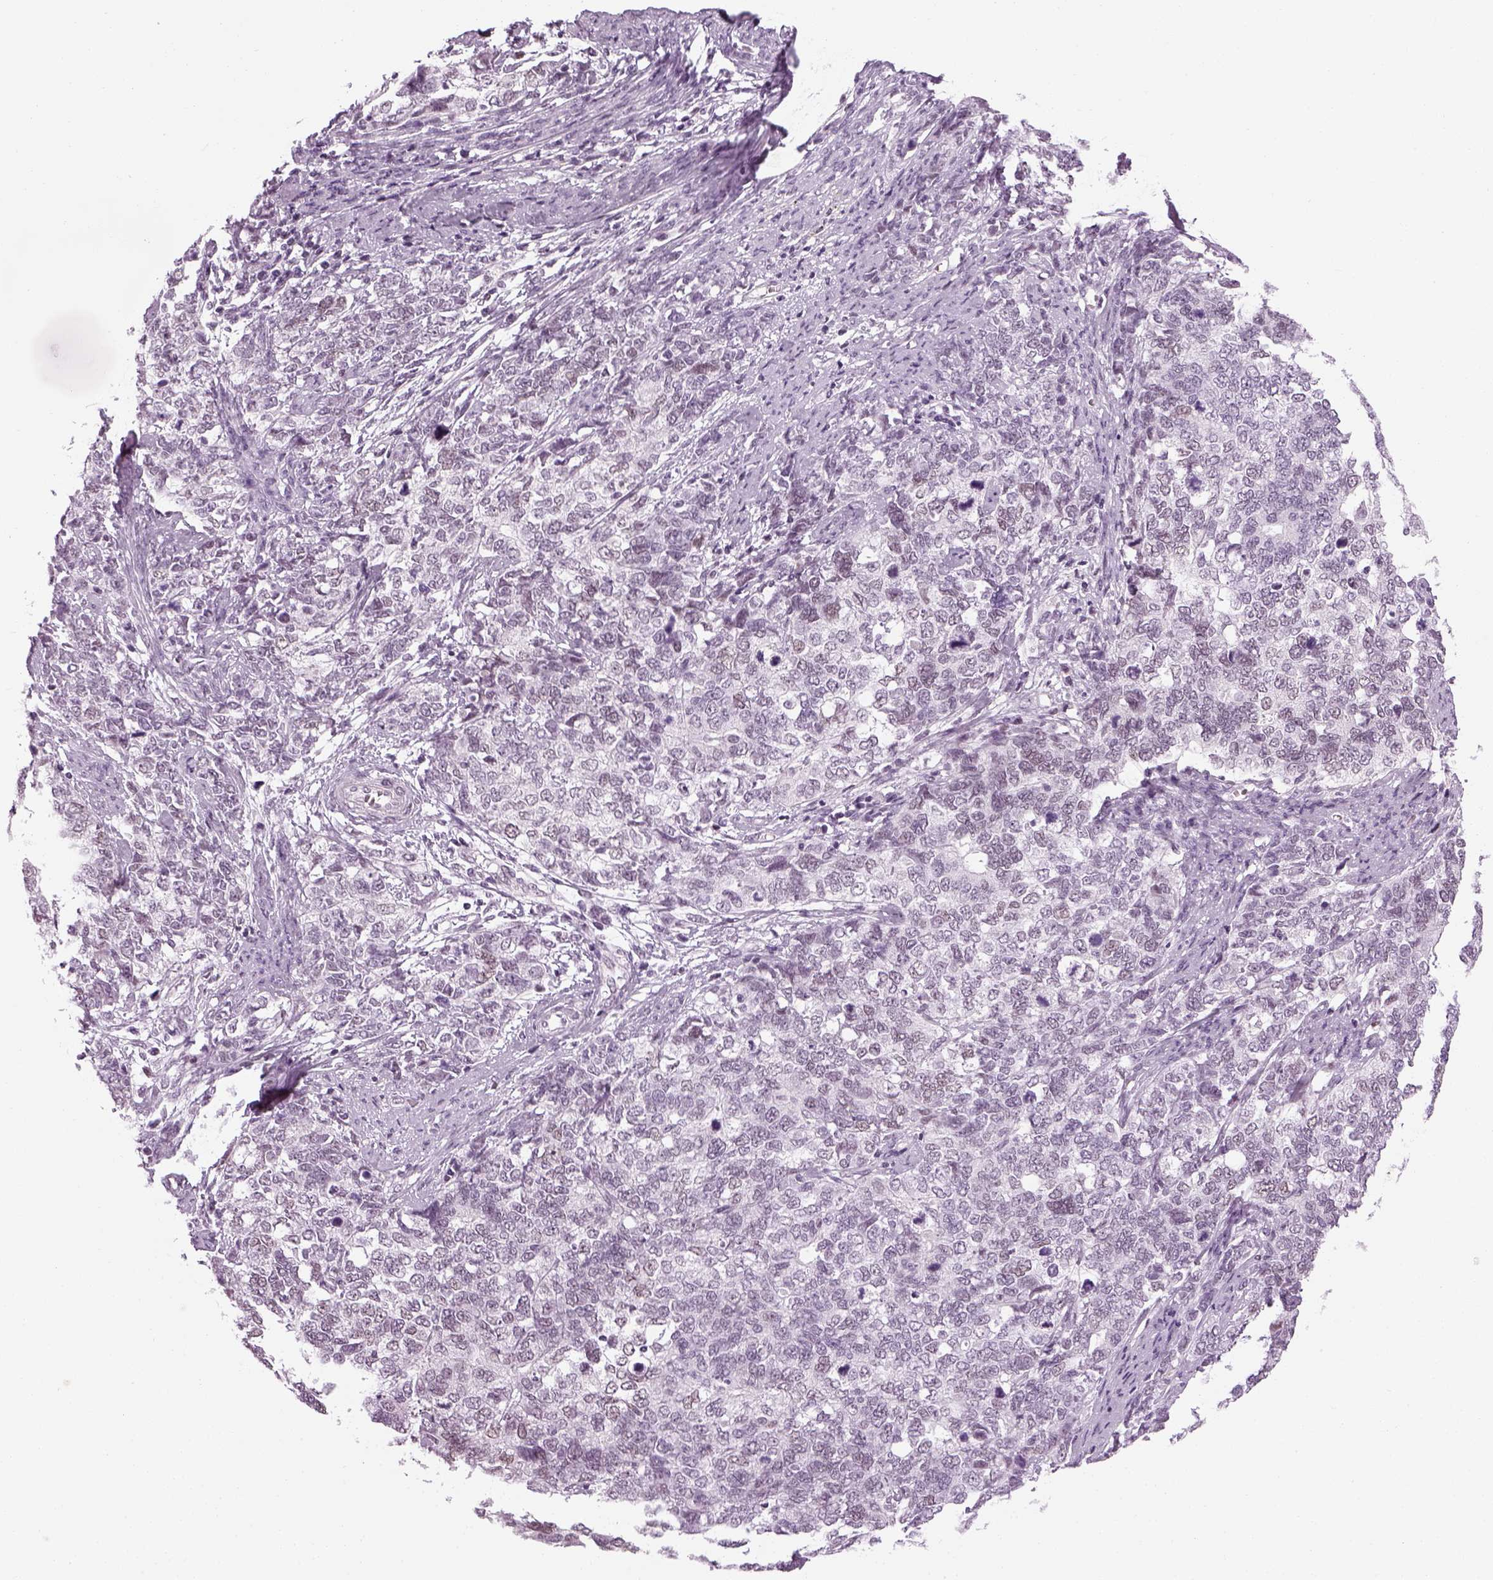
{"staining": {"intensity": "negative", "quantity": "none", "location": "none"}, "tissue": "cervical cancer", "cell_type": "Tumor cells", "image_type": "cancer", "snomed": [{"axis": "morphology", "description": "Squamous cell carcinoma, NOS"}, {"axis": "topography", "description": "Cervix"}], "caption": "Immunohistochemistry histopathology image of neoplastic tissue: human cervical squamous cell carcinoma stained with DAB (3,3'-diaminobenzidine) displays no significant protein staining in tumor cells. (Stains: DAB IHC with hematoxylin counter stain, Microscopy: brightfield microscopy at high magnification).", "gene": "KCNG2", "patient": {"sex": "female", "age": 63}}